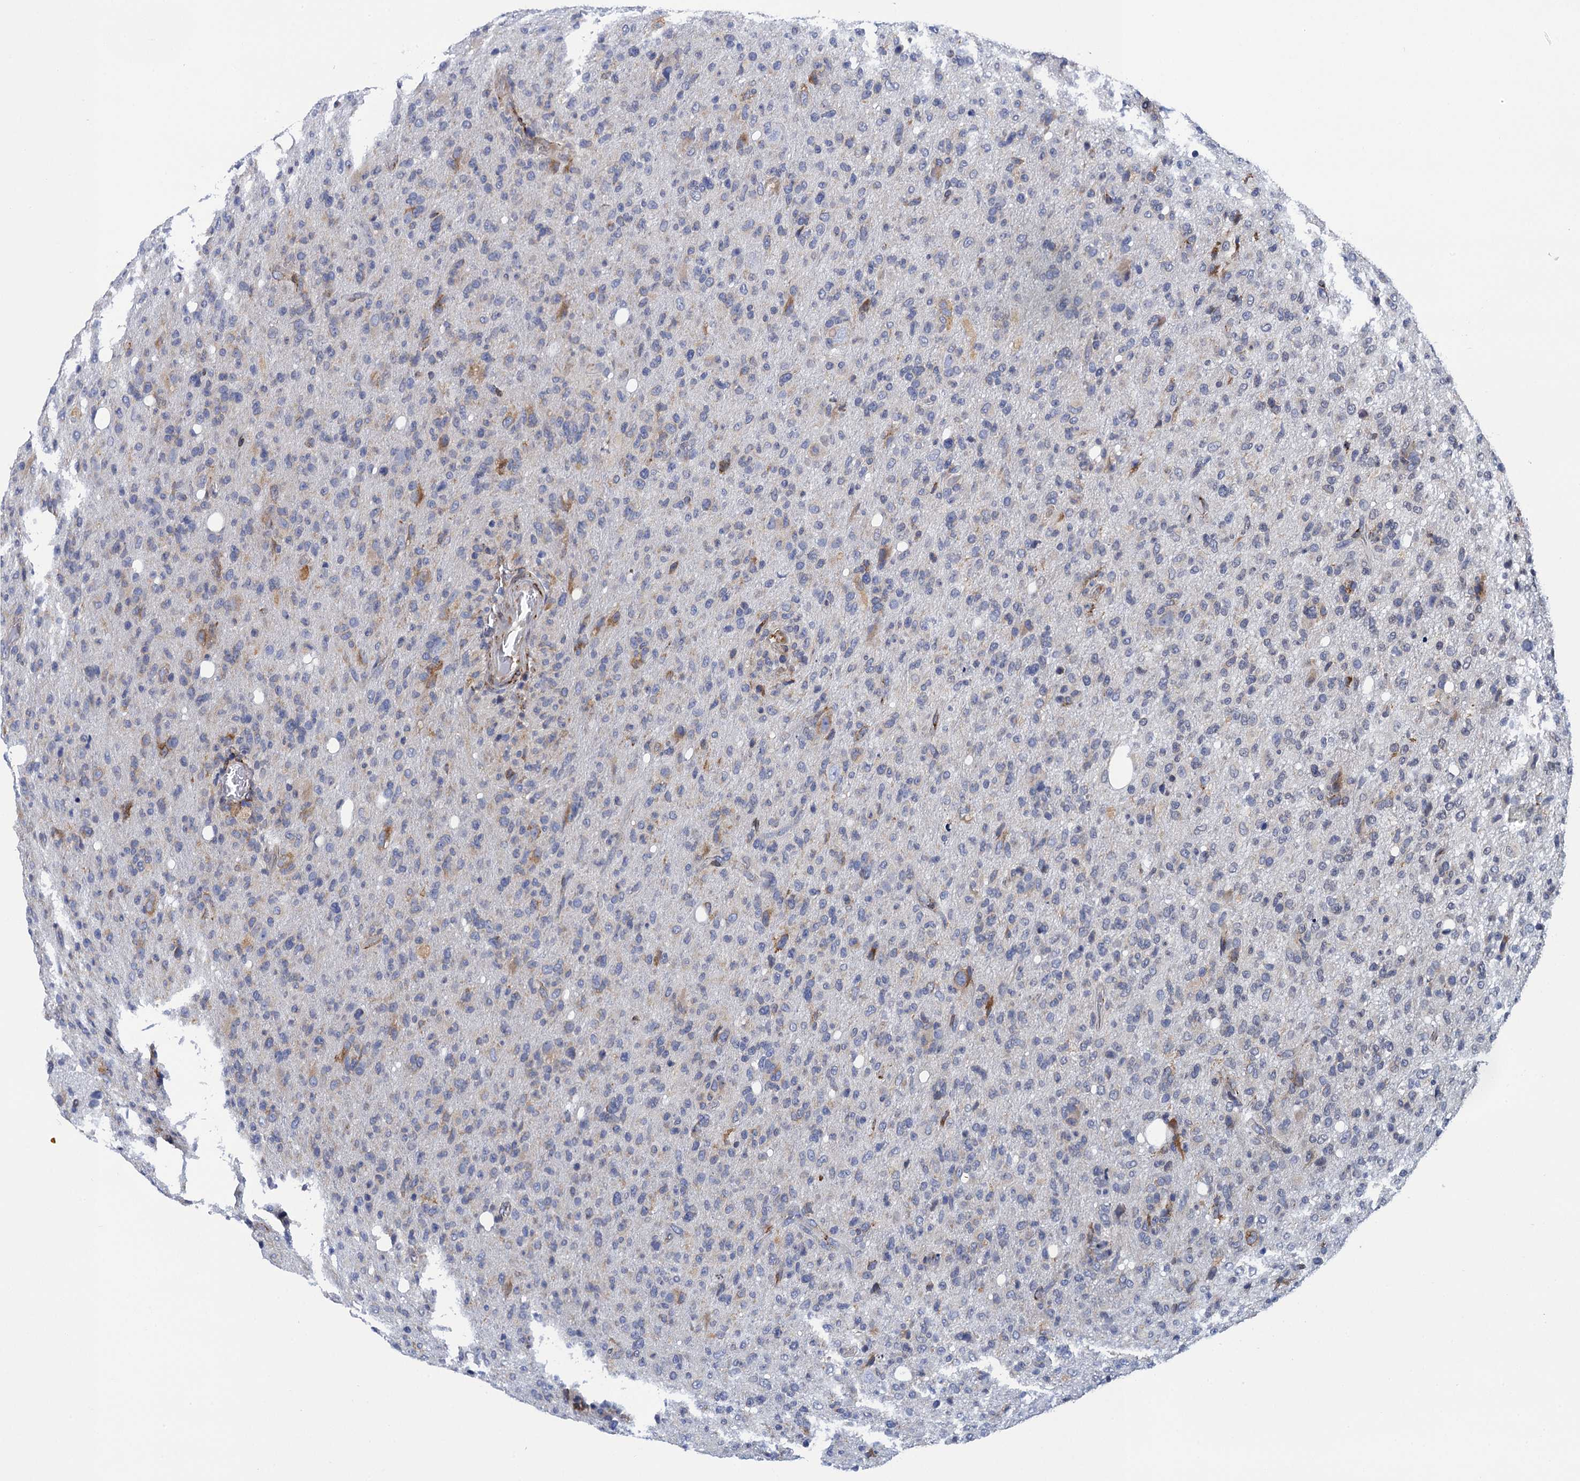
{"staining": {"intensity": "negative", "quantity": "none", "location": "none"}, "tissue": "glioma", "cell_type": "Tumor cells", "image_type": "cancer", "snomed": [{"axis": "morphology", "description": "Glioma, malignant, High grade"}, {"axis": "topography", "description": "Brain"}], "caption": "Malignant glioma (high-grade) stained for a protein using immunohistochemistry (IHC) shows no staining tumor cells.", "gene": "POGLUT3", "patient": {"sex": "female", "age": 57}}